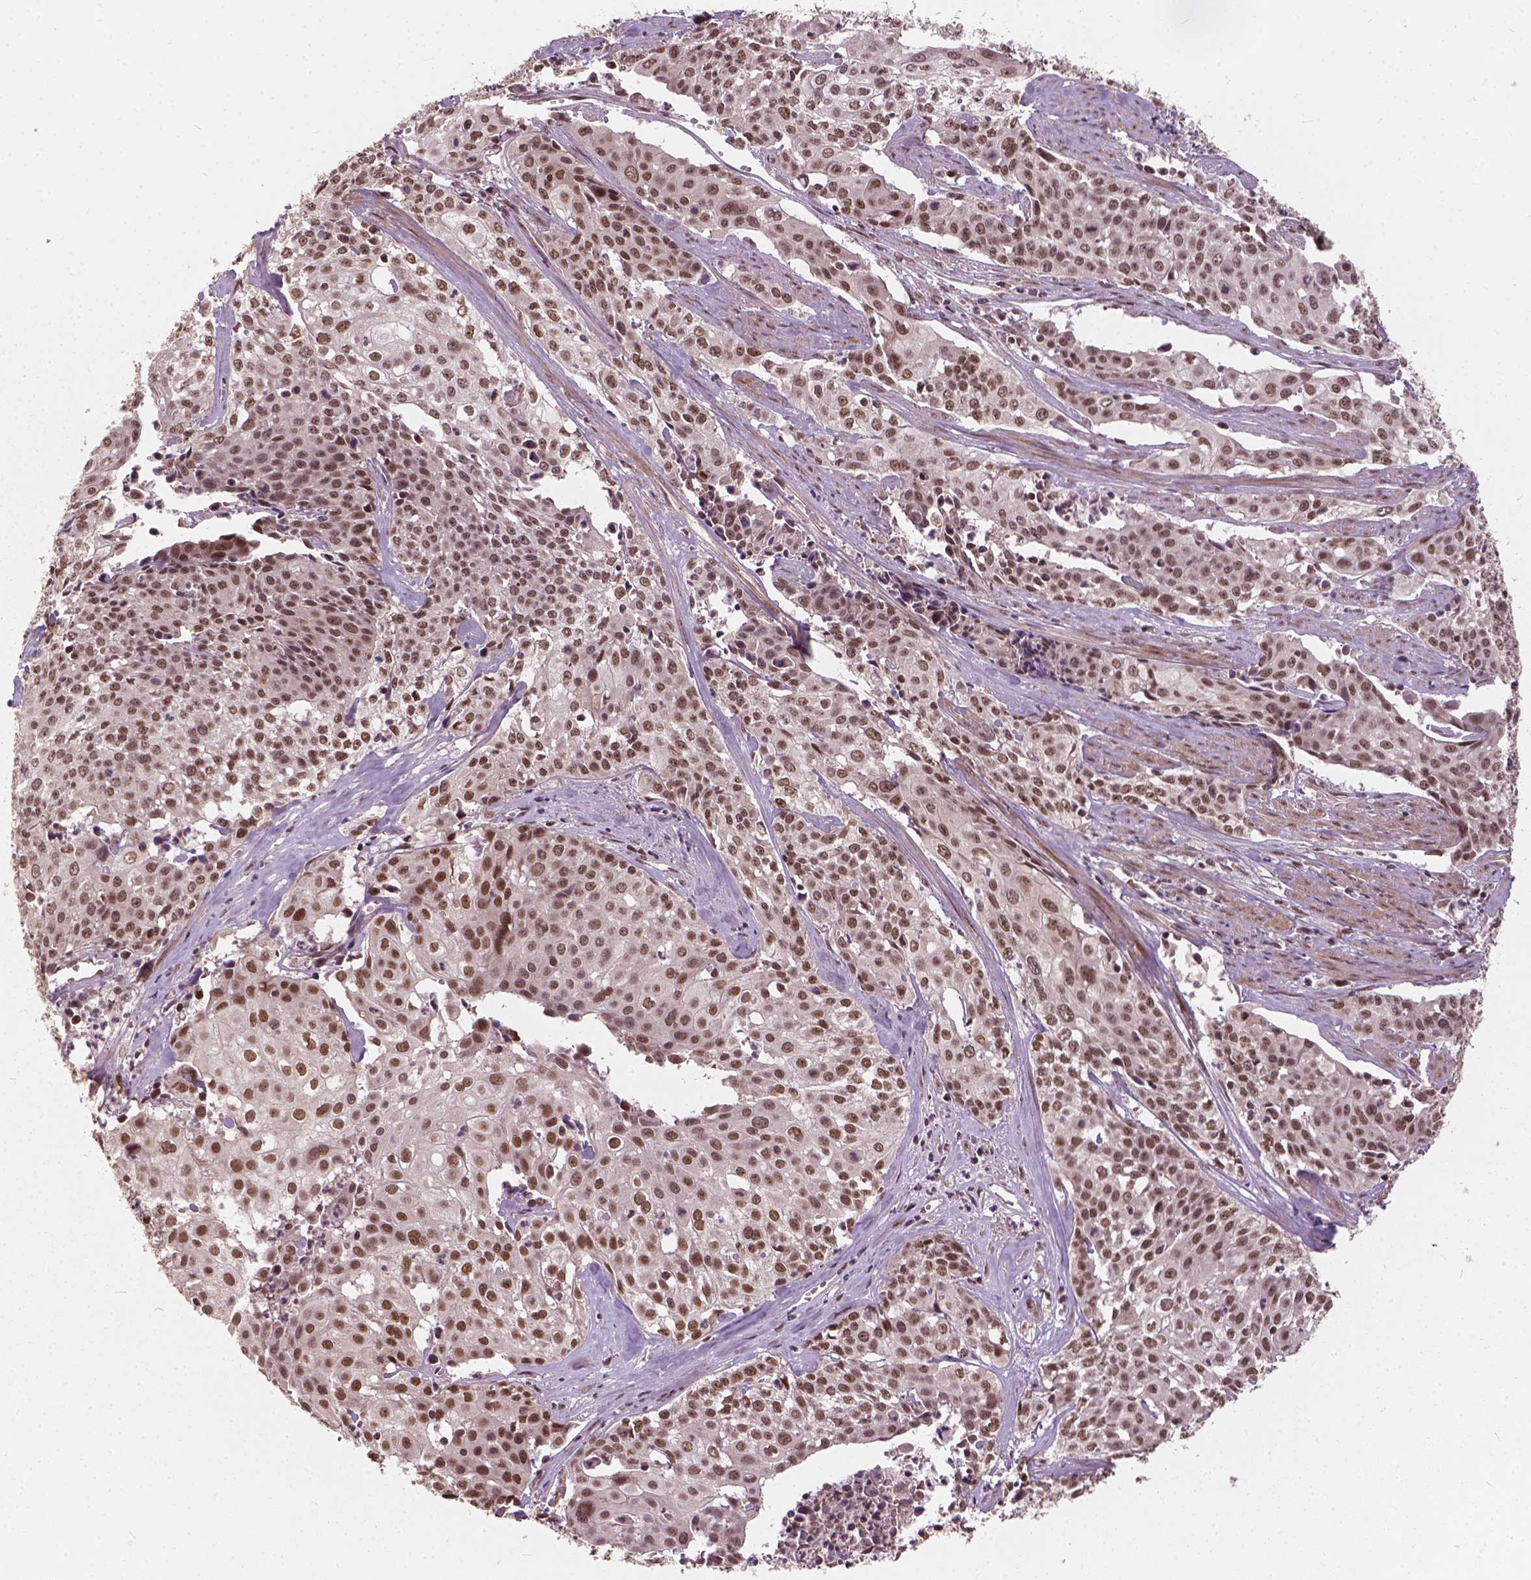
{"staining": {"intensity": "moderate", "quantity": ">75%", "location": "nuclear"}, "tissue": "cervical cancer", "cell_type": "Tumor cells", "image_type": "cancer", "snomed": [{"axis": "morphology", "description": "Squamous cell carcinoma, NOS"}, {"axis": "topography", "description": "Cervix"}], "caption": "Protein staining reveals moderate nuclear expression in about >75% of tumor cells in cervical cancer.", "gene": "GPS2", "patient": {"sex": "female", "age": 39}}